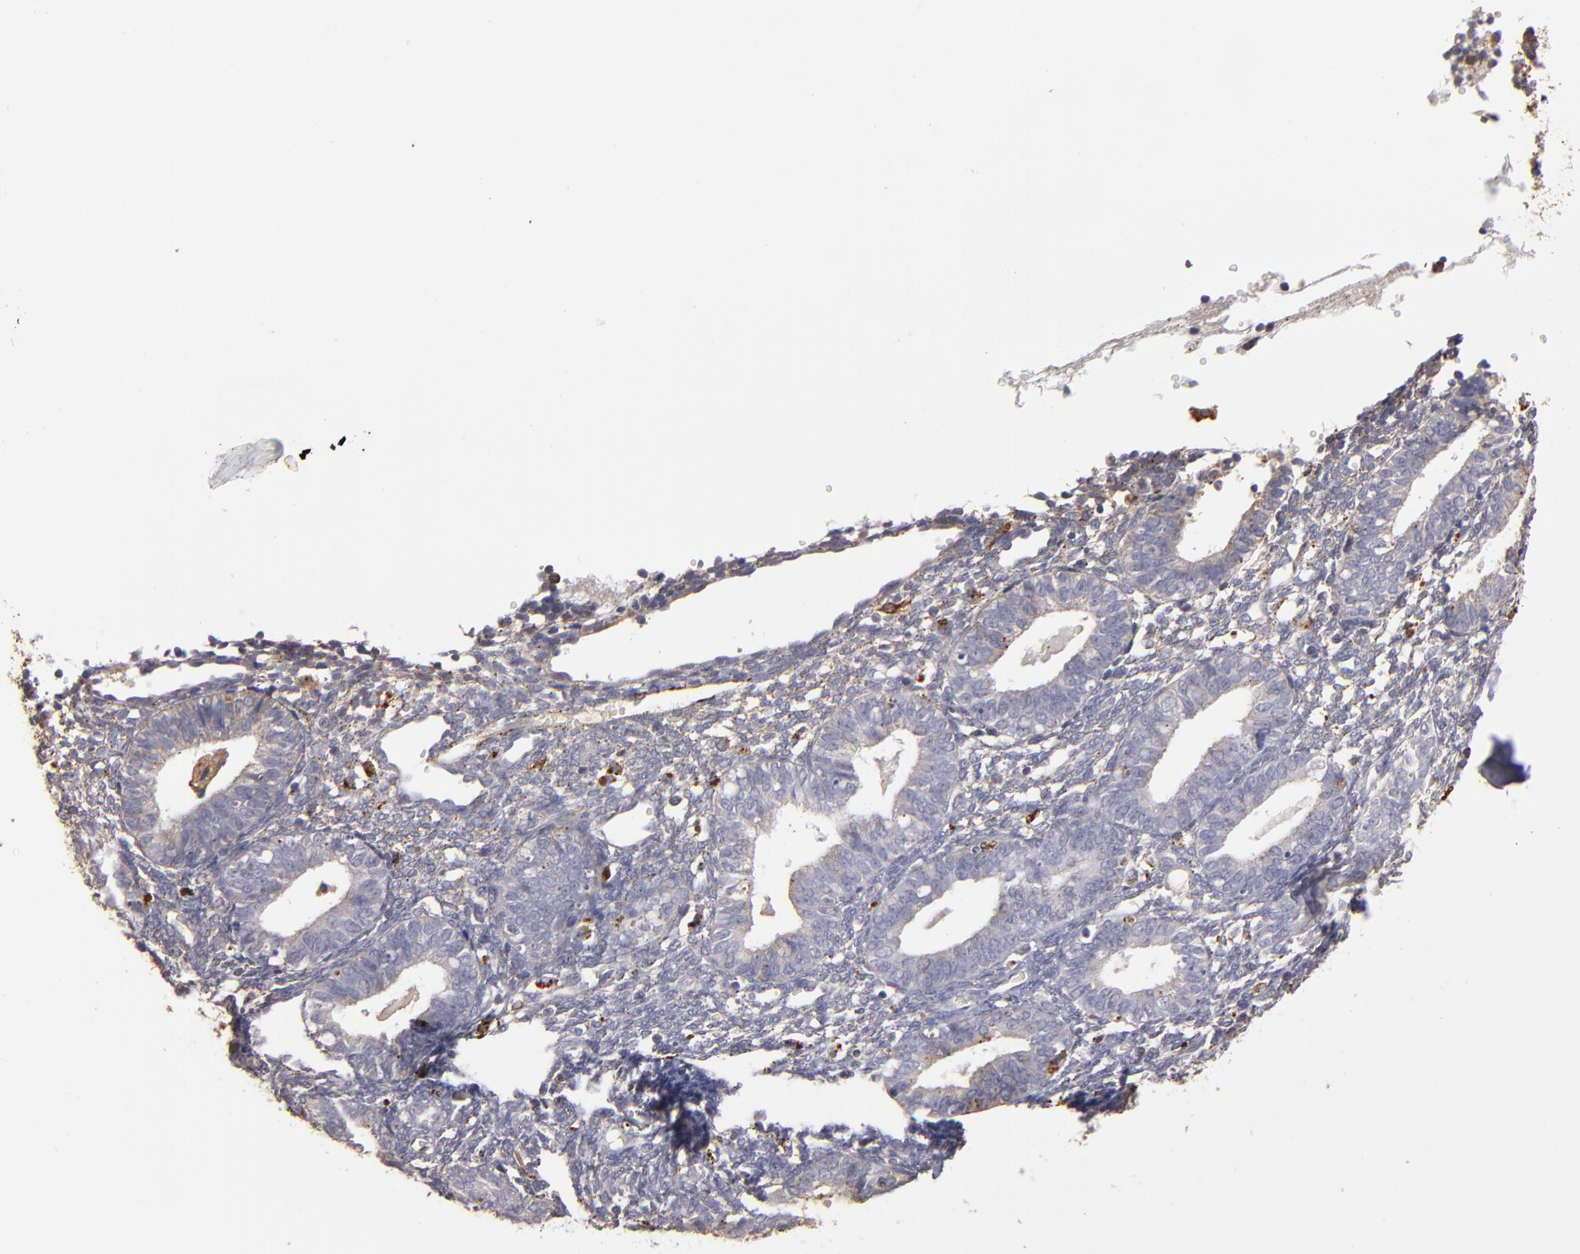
{"staining": {"intensity": "moderate", "quantity": "<25%", "location": "cytoplasmic/membranous"}, "tissue": "endometrium", "cell_type": "Cells in endometrial stroma", "image_type": "normal", "snomed": [{"axis": "morphology", "description": "Normal tissue, NOS"}, {"axis": "topography", "description": "Endometrium"}], "caption": "Immunohistochemical staining of unremarkable endometrium demonstrates <25% levels of moderate cytoplasmic/membranous protein staining in approximately <25% of cells in endometrial stroma.", "gene": "TRAF1", "patient": {"sex": "female", "age": 61}}